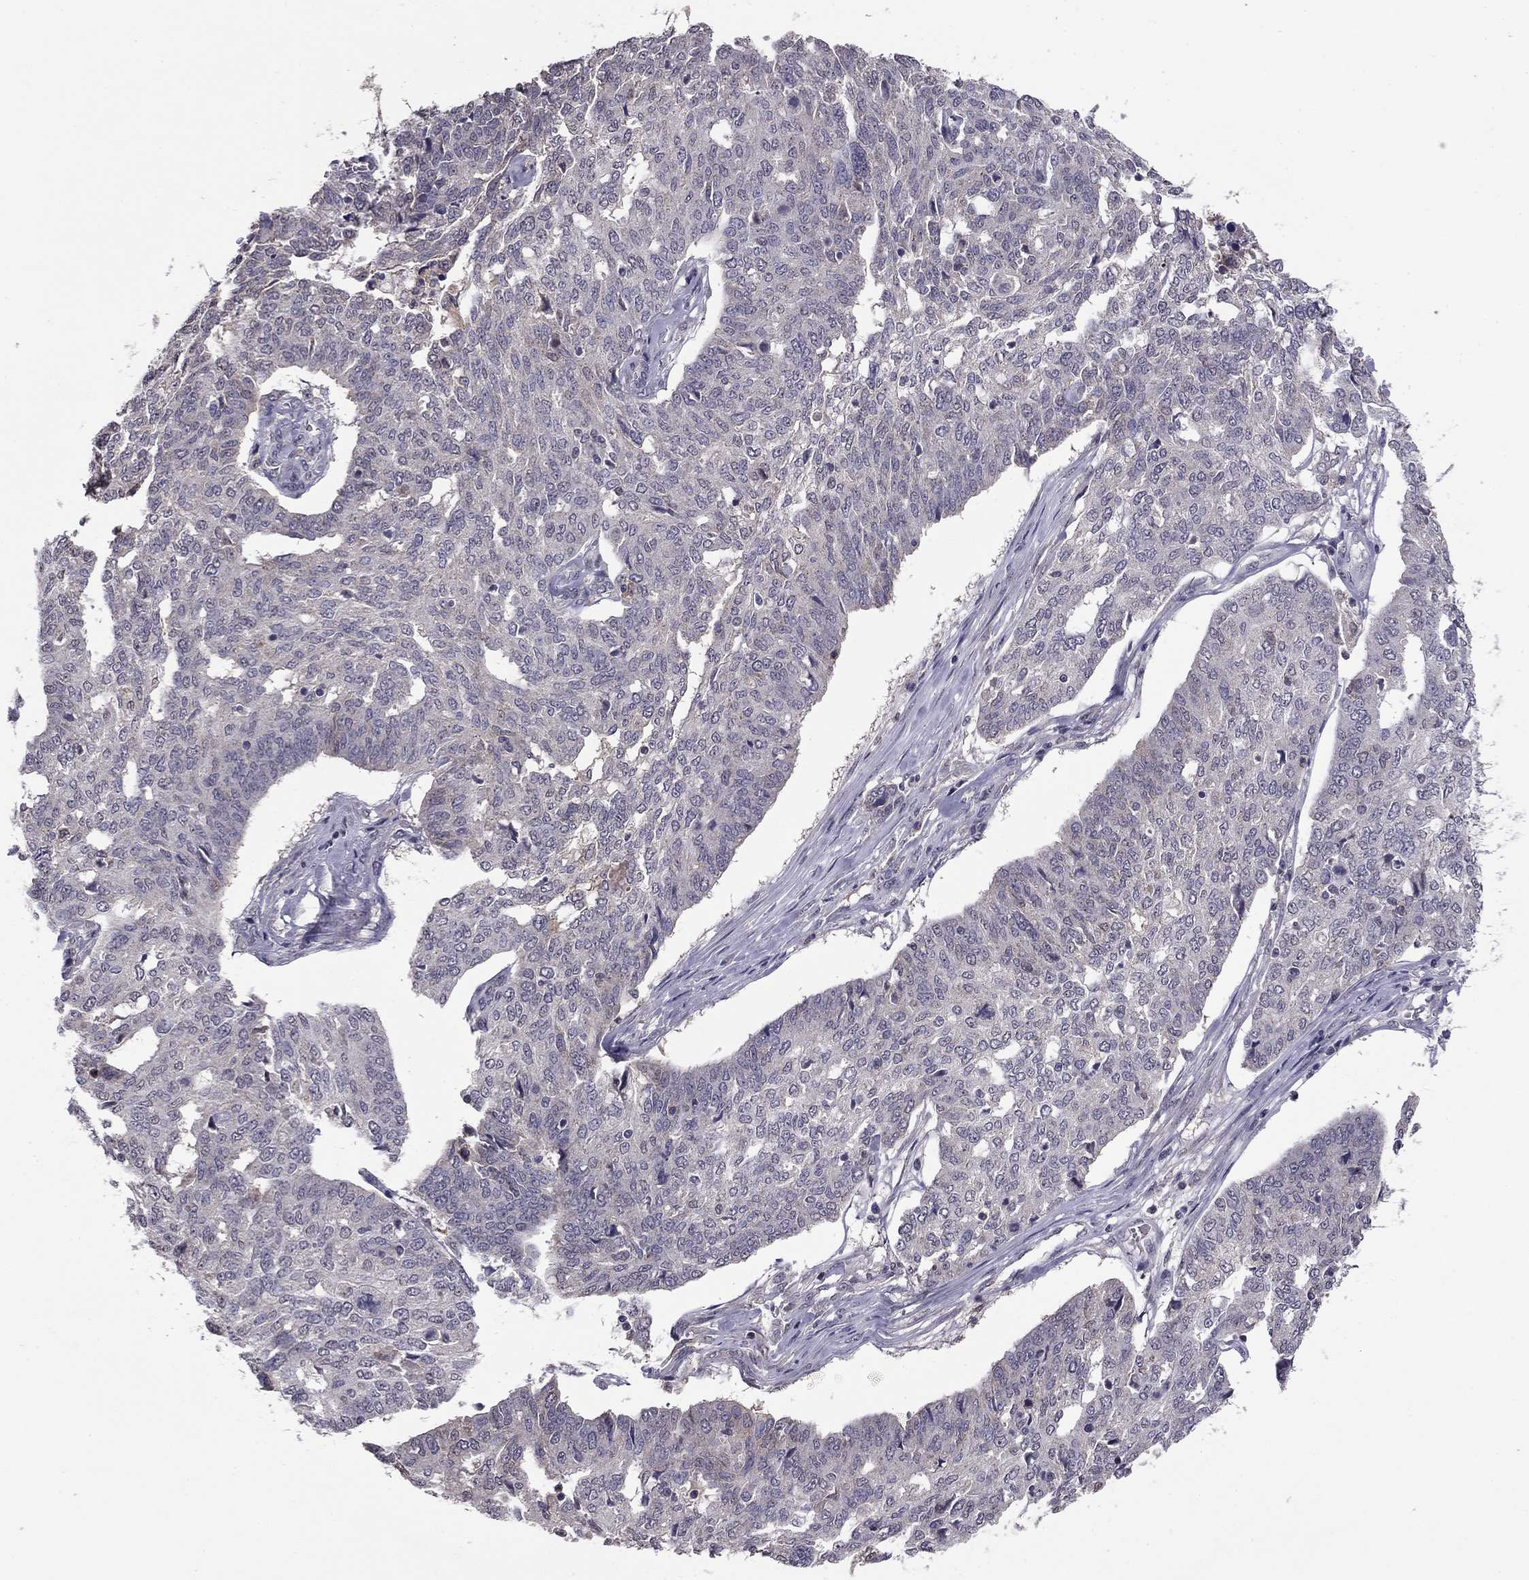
{"staining": {"intensity": "negative", "quantity": "none", "location": "none"}, "tissue": "ovarian cancer", "cell_type": "Tumor cells", "image_type": "cancer", "snomed": [{"axis": "morphology", "description": "Cystadenocarcinoma, serous, NOS"}, {"axis": "topography", "description": "Ovary"}], "caption": "An immunohistochemistry (IHC) photomicrograph of ovarian cancer (serous cystadenocarcinoma) is shown. There is no staining in tumor cells of ovarian cancer (serous cystadenocarcinoma).", "gene": "HCN1", "patient": {"sex": "female", "age": 67}}